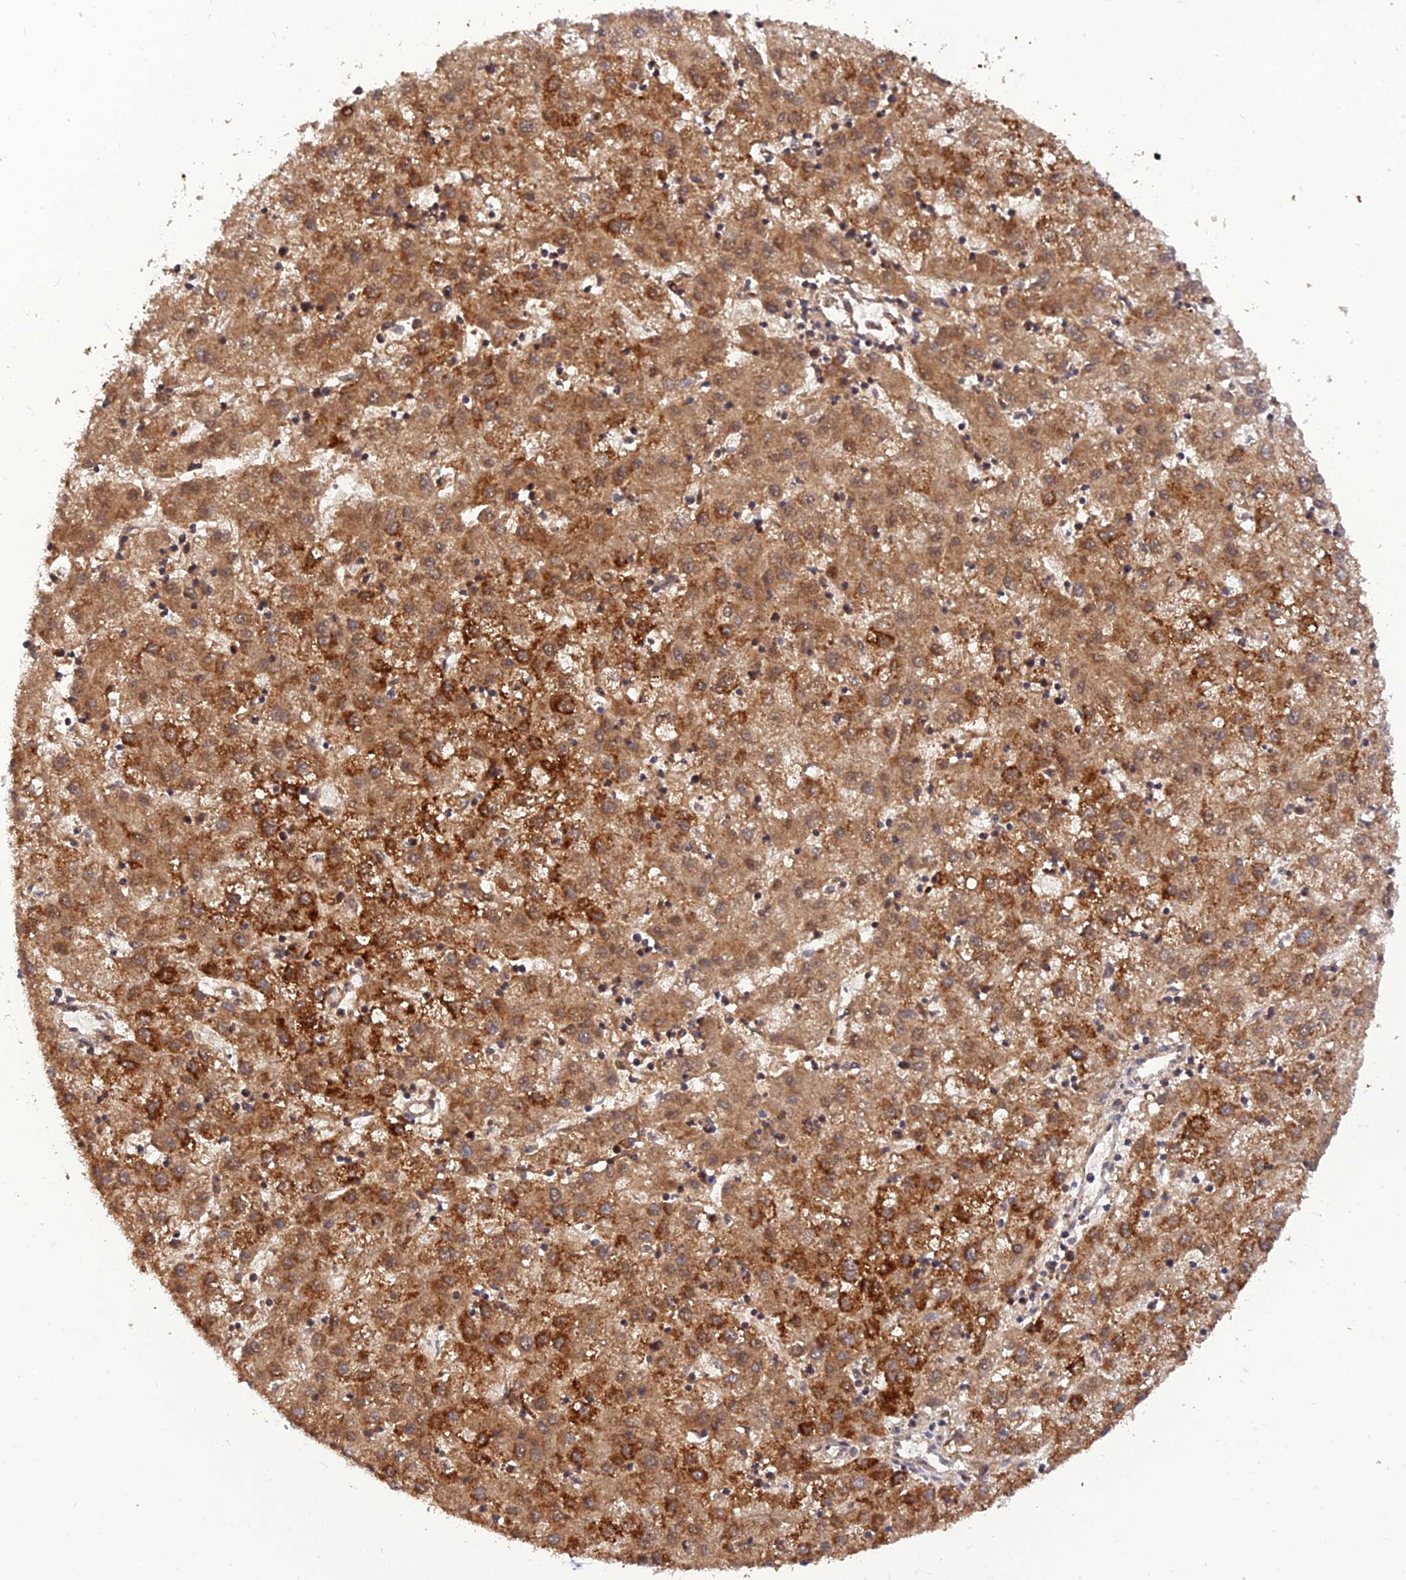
{"staining": {"intensity": "moderate", "quantity": ">75%", "location": "cytoplasmic/membranous"}, "tissue": "liver cancer", "cell_type": "Tumor cells", "image_type": "cancer", "snomed": [{"axis": "morphology", "description": "Carcinoma, Hepatocellular, NOS"}, {"axis": "topography", "description": "Liver"}], "caption": "This image exhibits immunohistochemistry staining of human liver cancer (hepatocellular carcinoma), with medium moderate cytoplasmic/membranous positivity in about >75% of tumor cells.", "gene": "REV1", "patient": {"sex": "male", "age": 72}}